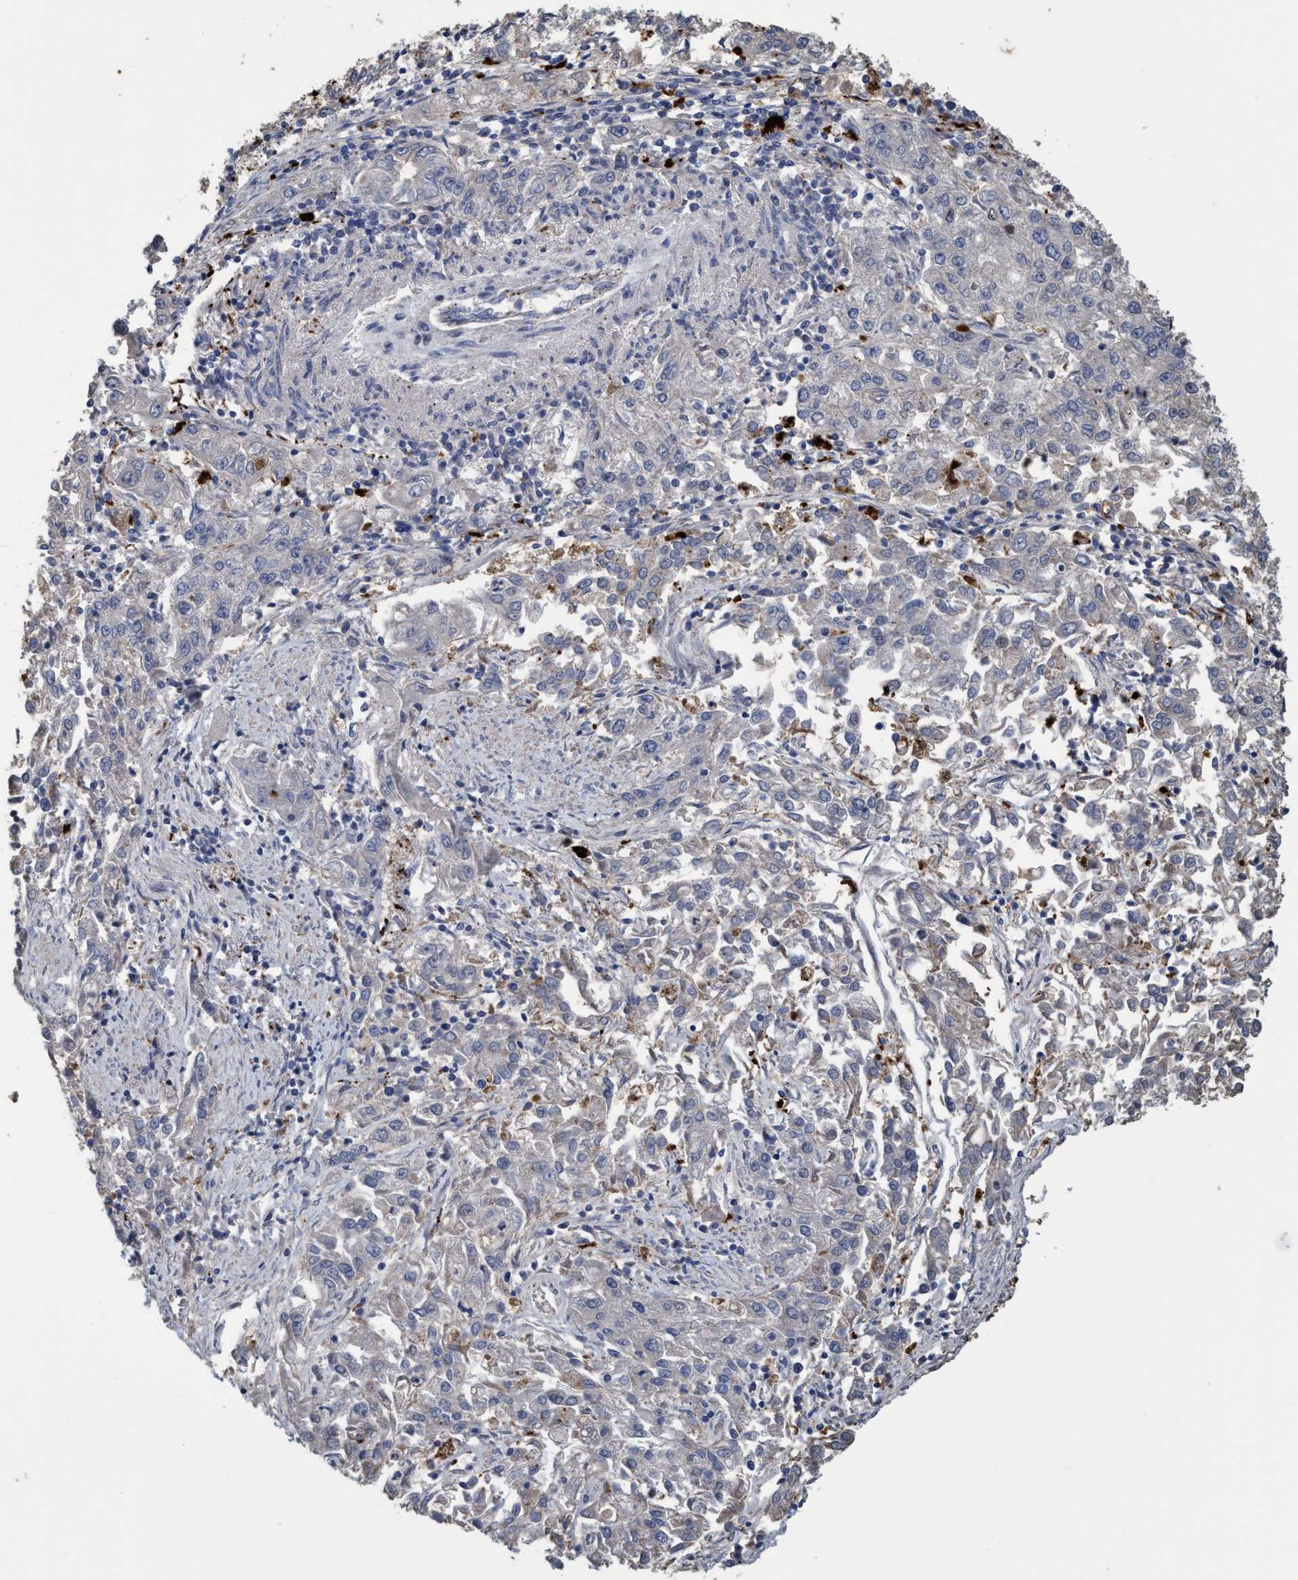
{"staining": {"intensity": "negative", "quantity": "none", "location": "none"}, "tissue": "endometrial cancer", "cell_type": "Tumor cells", "image_type": "cancer", "snomed": [{"axis": "morphology", "description": "Adenocarcinoma, NOS"}, {"axis": "topography", "description": "Endometrium"}], "caption": "Tumor cells show no significant positivity in endometrial cancer (adenocarcinoma).", "gene": "BBS9", "patient": {"sex": "female", "age": 49}}